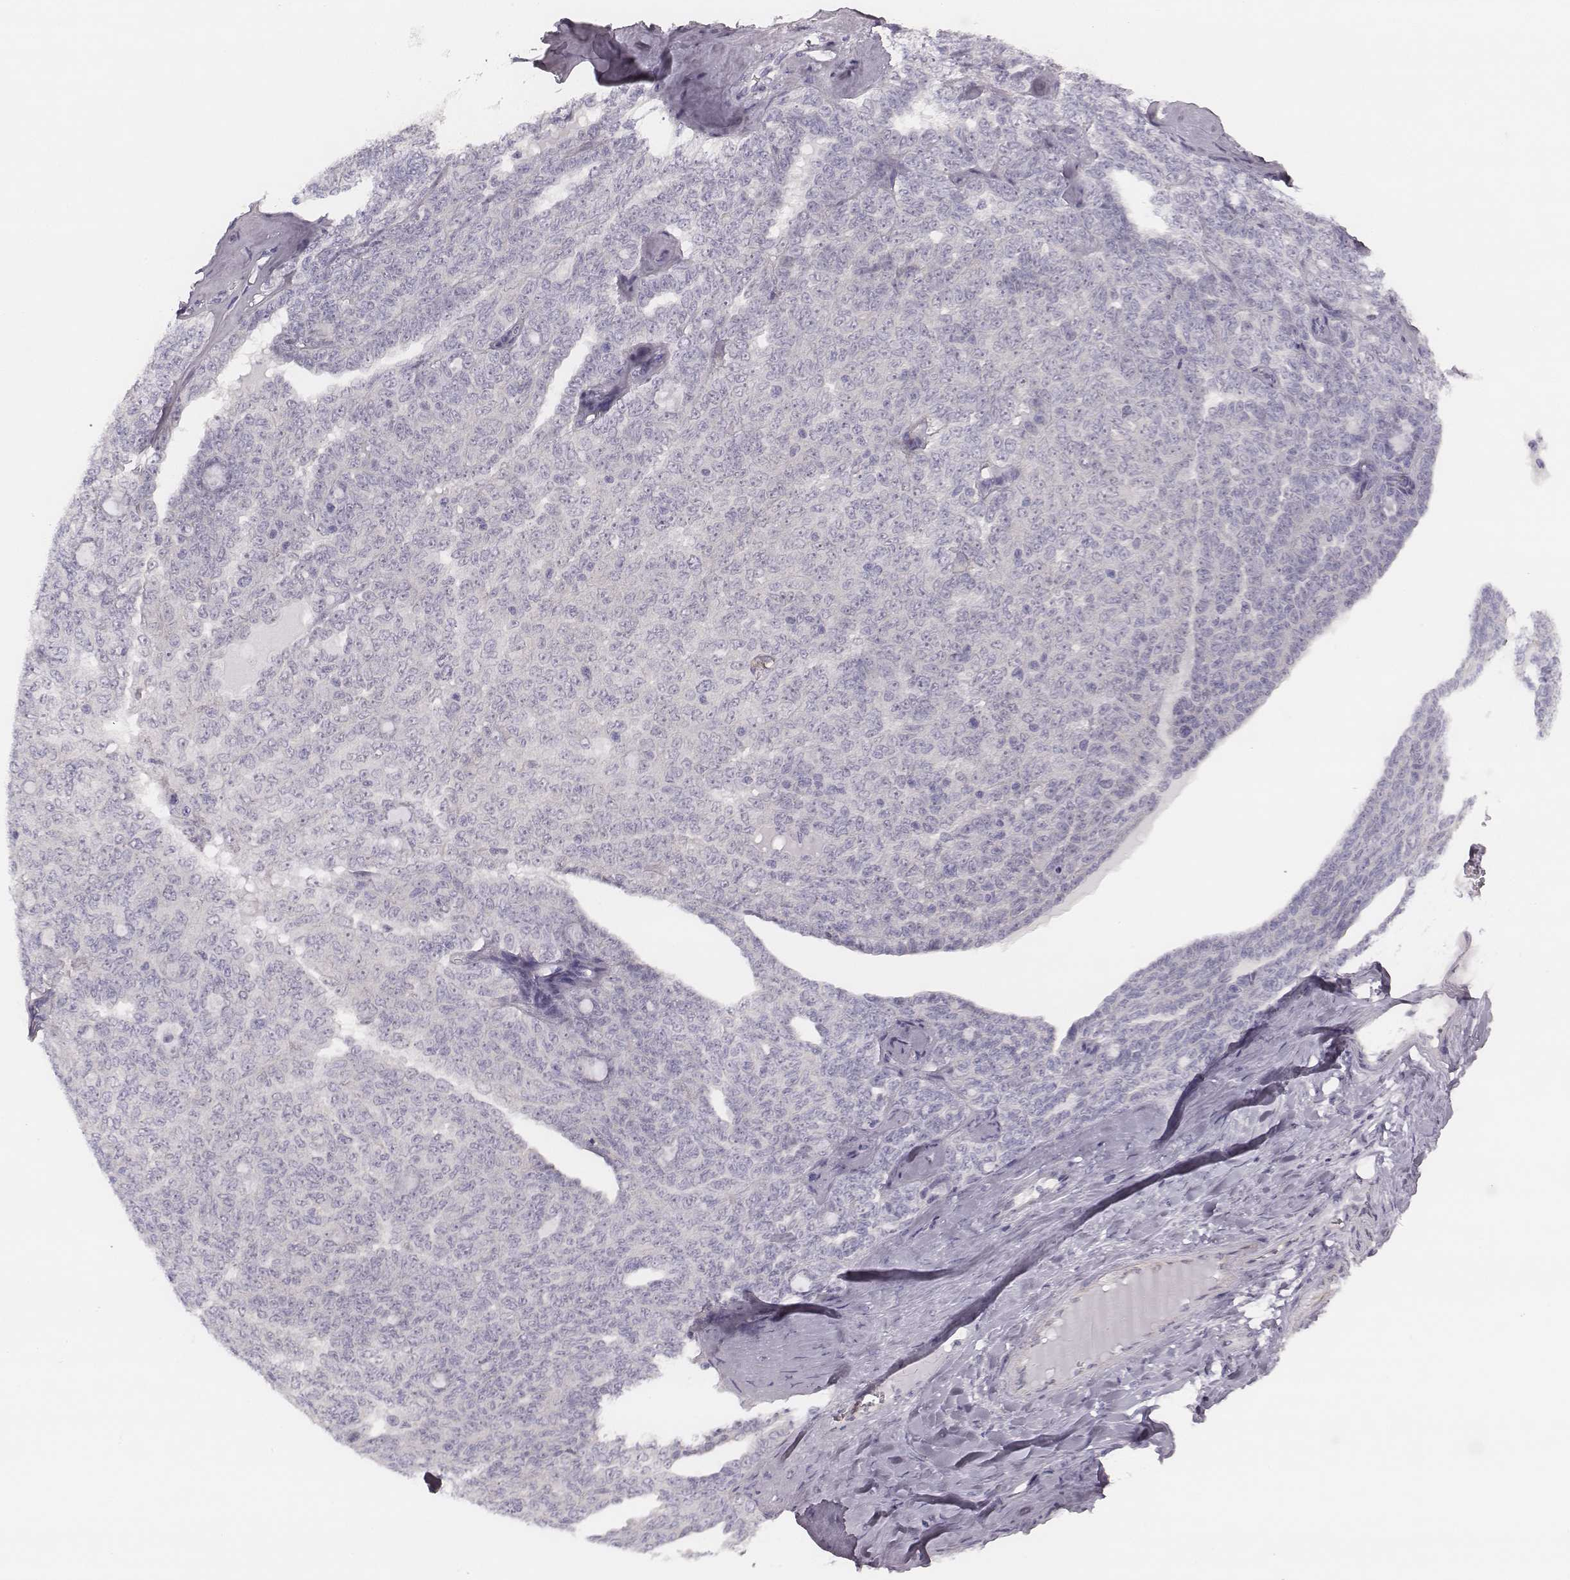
{"staining": {"intensity": "negative", "quantity": "none", "location": "none"}, "tissue": "ovarian cancer", "cell_type": "Tumor cells", "image_type": "cancer", "snomed": [{"axis": "morphology", "description": "Cystadenocarcinoma, serous, NOS"}, {"axis": "topography", "description": "Ovary"}], "caption": "This is an immunohistochemistry (IHC) histopathology image of ovarian cancer (serous cystadenocarcinoma). There is no positivity in tumor cells.", "gene": "KCNJ12", "patient": {"sex": "female", "age": 71}}